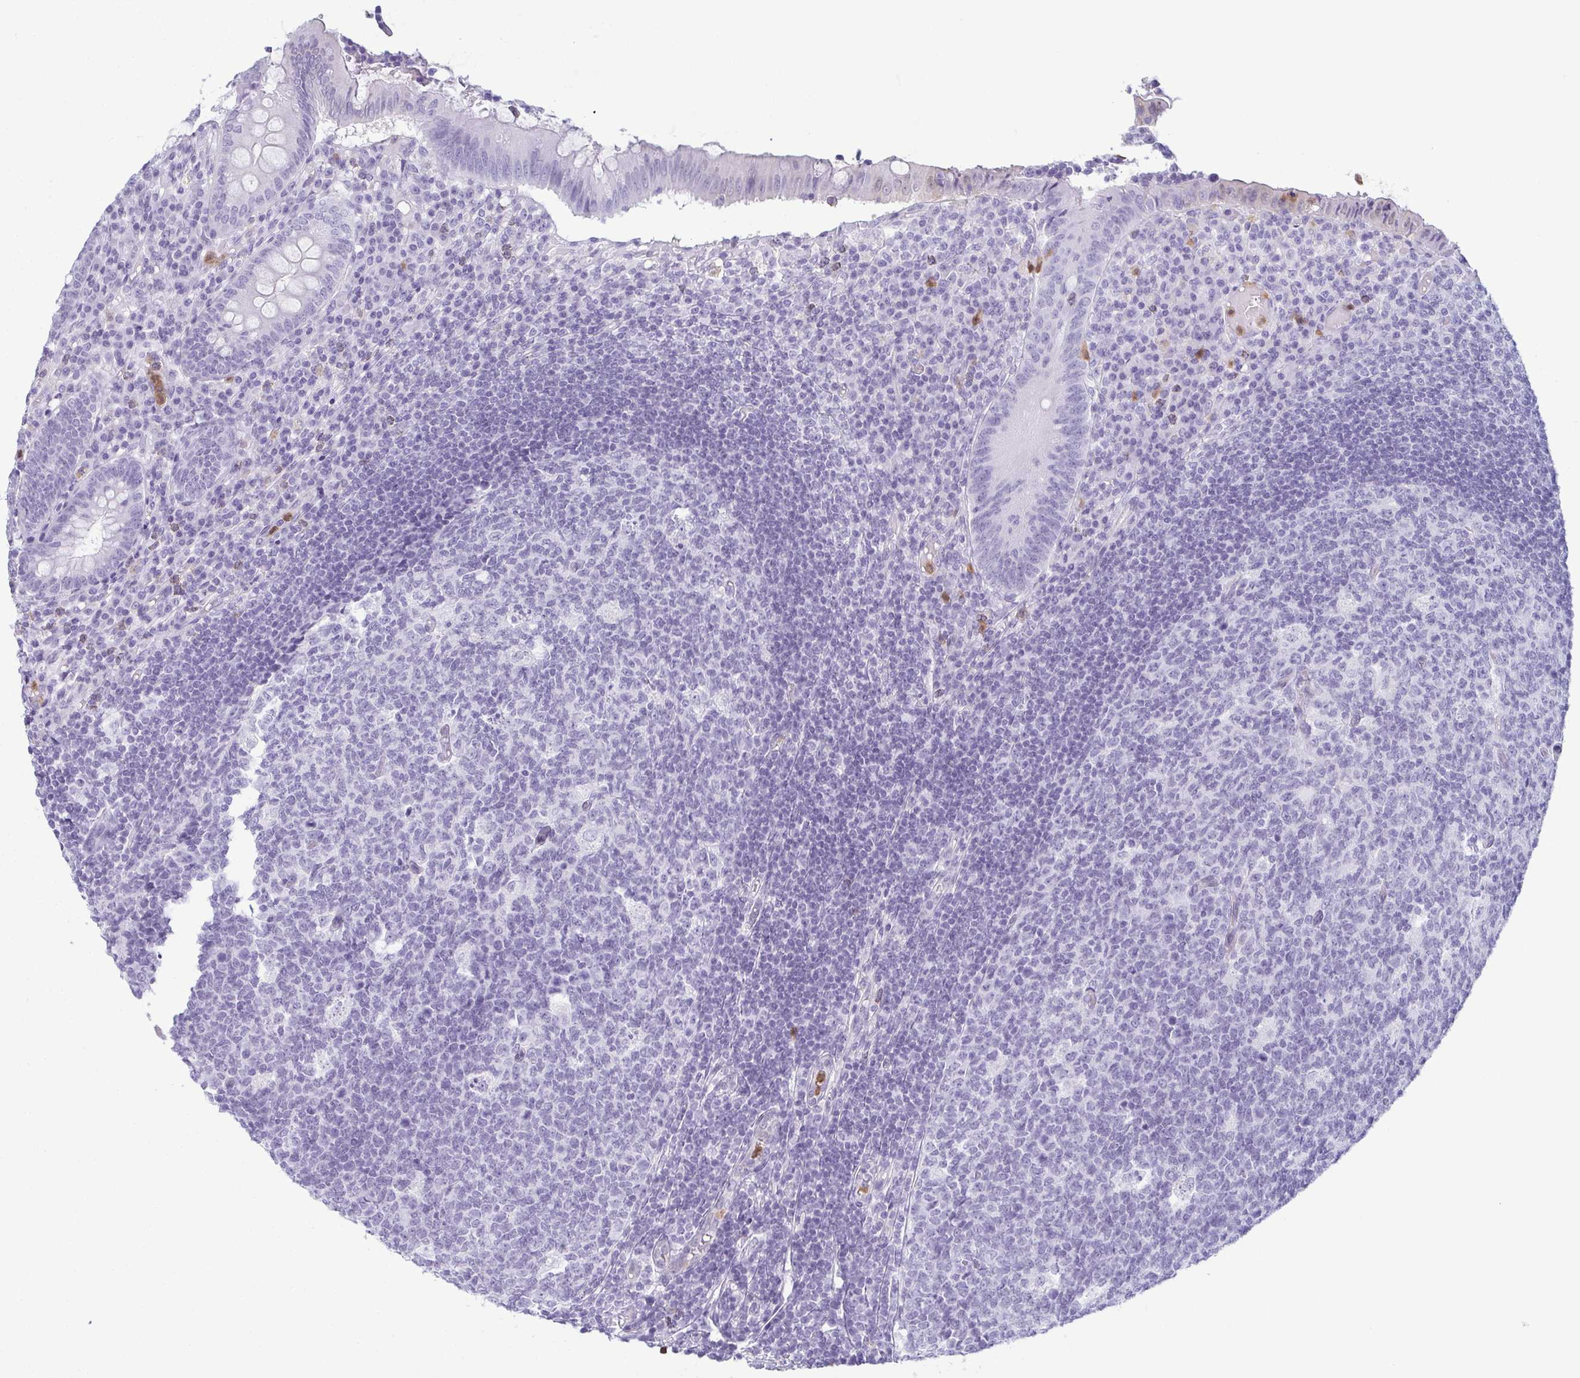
{"staining": {"intensity": "negative", "quantity": "none", "location": "none"}, "tissue": "appendix", "cell_type": "Glandular cells", "image_type": "normal", "snomed": [{"axis": "morphology", "description": "Normal tissue, NOS"}, {"axis": "topography", "description": "Appendix"}], "caption": "A photomicrograph of appendix stained for a protein exhibits no brown staining in glandular cells.", "gene": "CDA", "patient": {"sex": "male", "age": 18}}